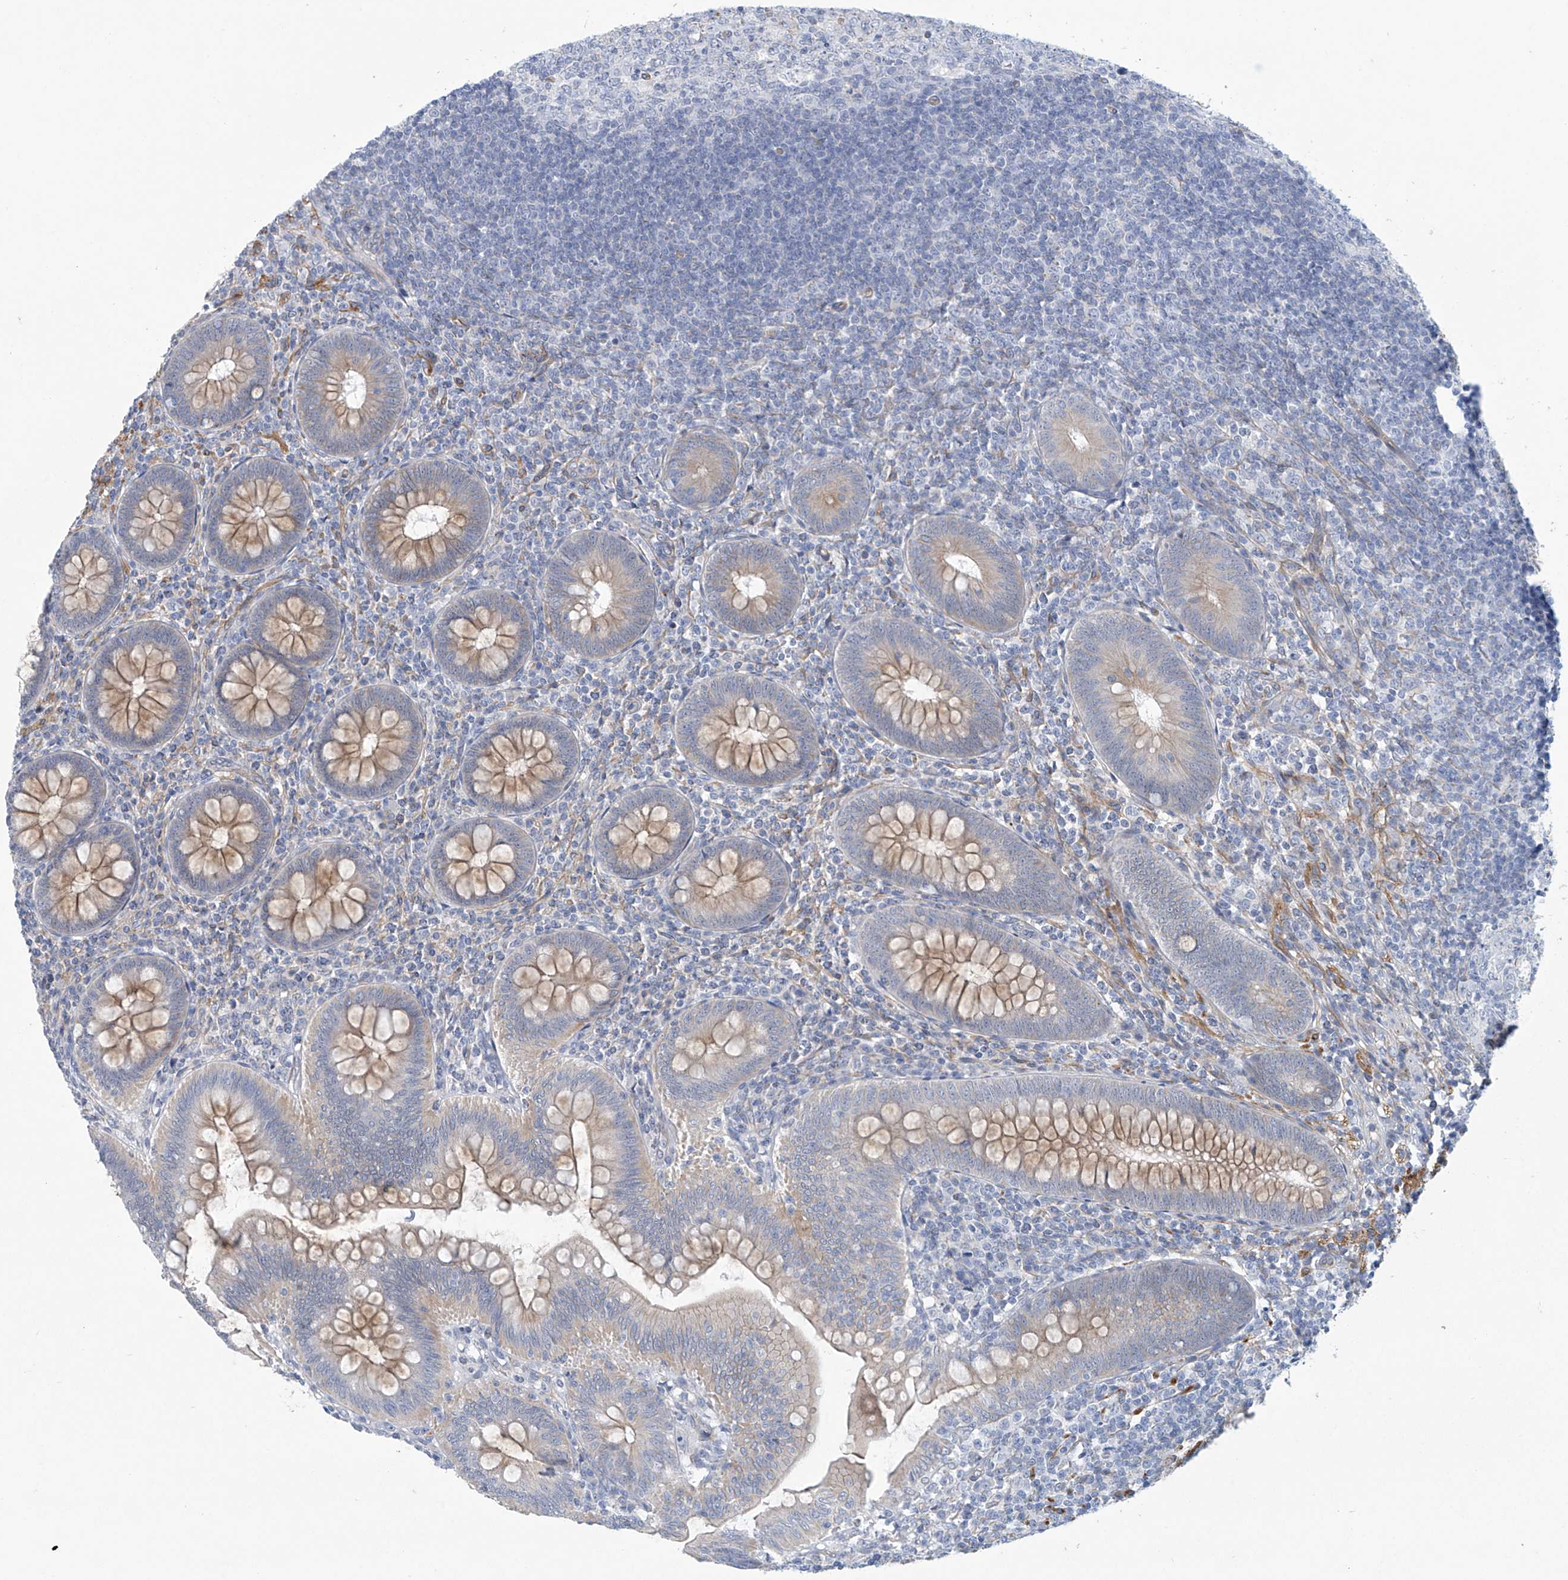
{"staining": {"intensity": "weak", "quantity": "25%-75%", "location": "cytoplasmic/membranous"}, "tissue": "appendix", "cell_type": "Glandular cells", "image_type": "normal", "snomed": [{"axis": "morphology", "description": "Normal tissue, NOS"}, {"axis": "topography", "description": "Appendix"}], "caption": "DAB immunohistochemical staining of unremarkable human appendix demonstrates weak cytoplasmic/membranous protein staining in approximately 25%-75% of glandular cells.", "gene": "ABHD13", "patient": {"sex": "male", "age": 14}}